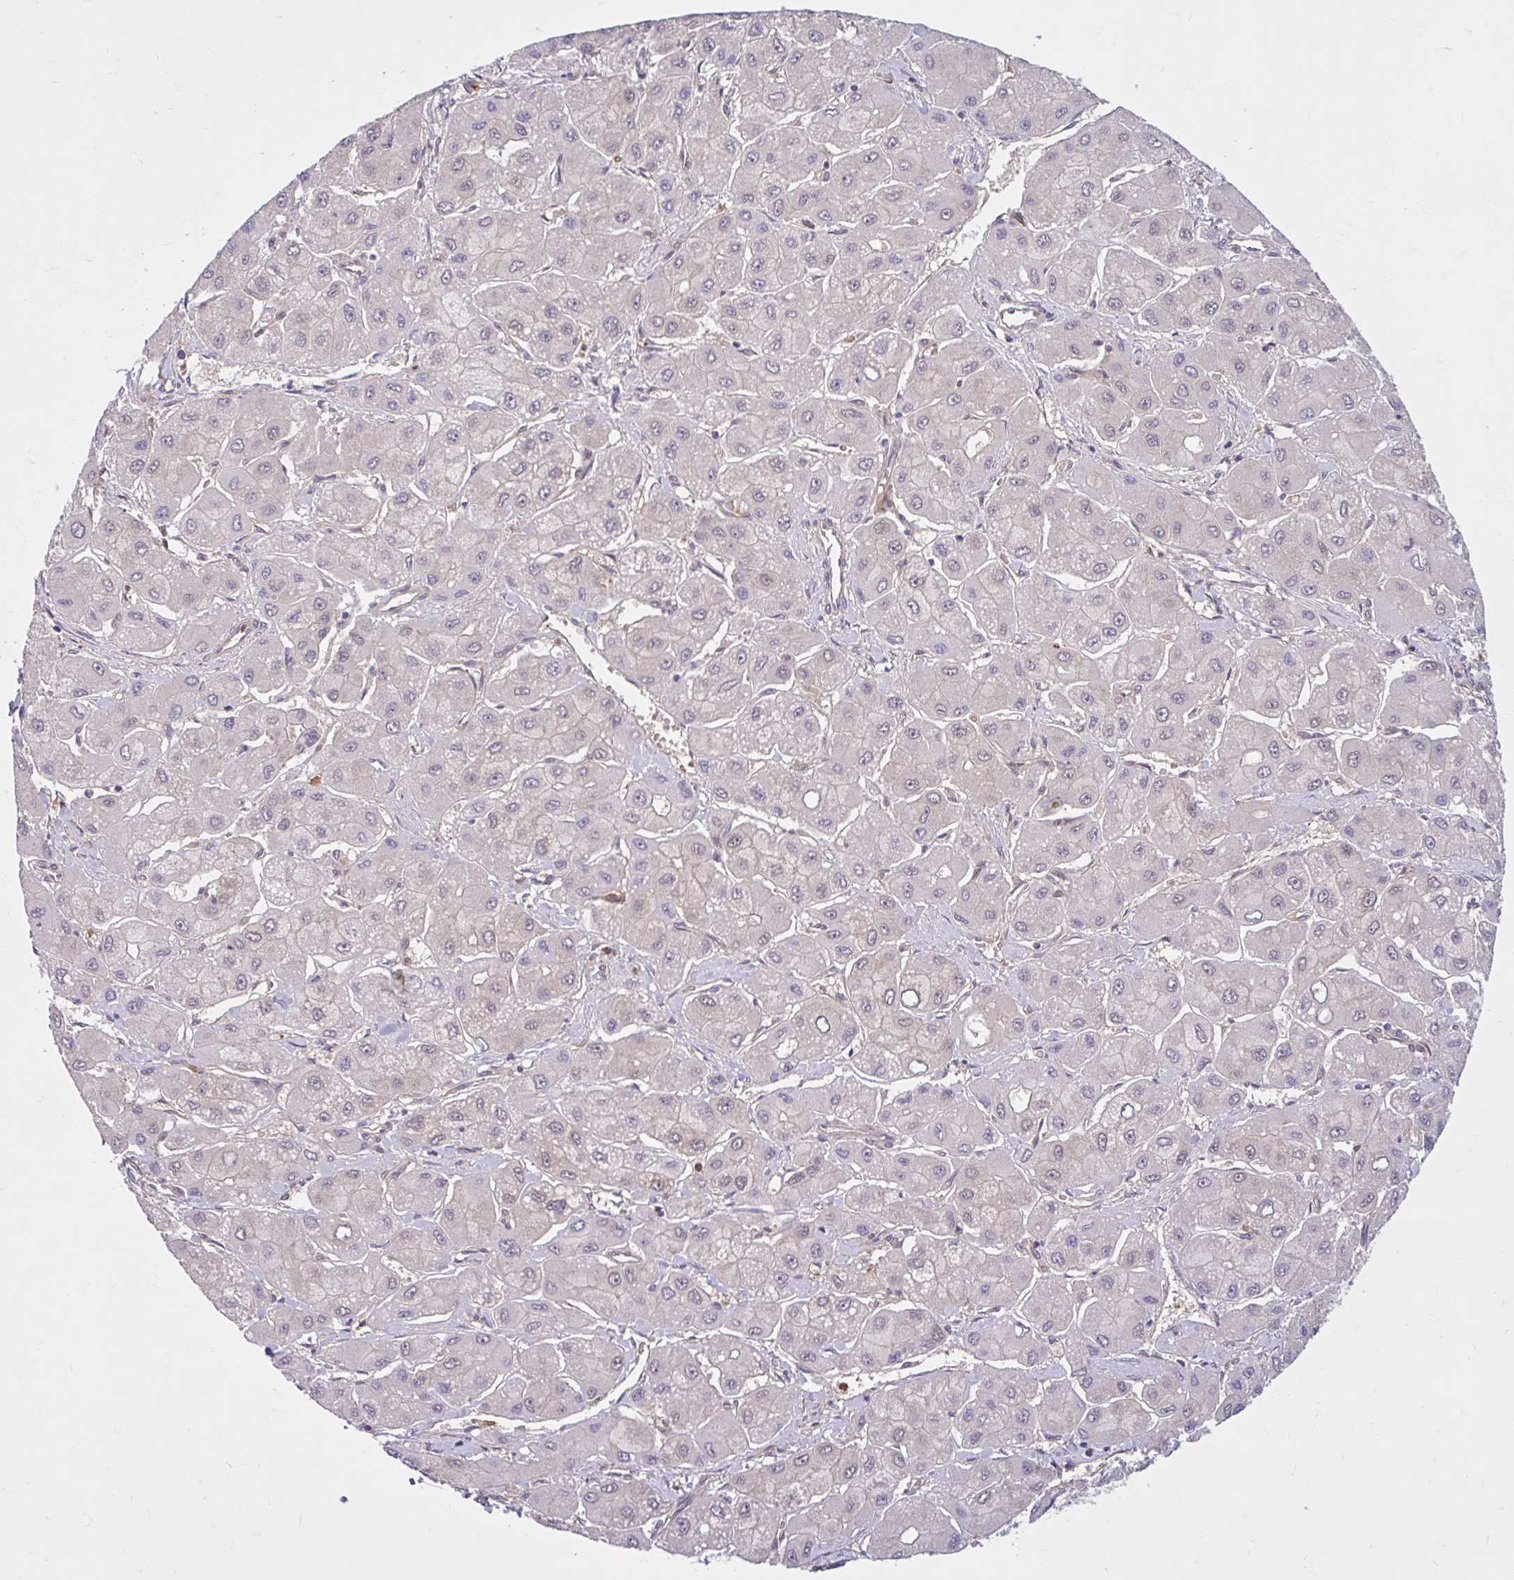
{"staining": {"intensity": "weak", "quantity": "<25%", "location": "cytoplasmic/membranous"}, "tissue": "liver cancer", "cell_type": "Tumor cells", "image_type": "cancer", "snomed": [{"axis": "morphology", "description": "Carcinoma, Hepatocellular, NOS"}, {"axis": "topography", "description": "Liver"}], "caption": "High power microscopy image of an immunohistochemistry (IHC) micrograph of liver cancer, revealing no significant staining in tumor cells.", "gene": "HMBS", "patient": {"sex": "male", "age": 40}}